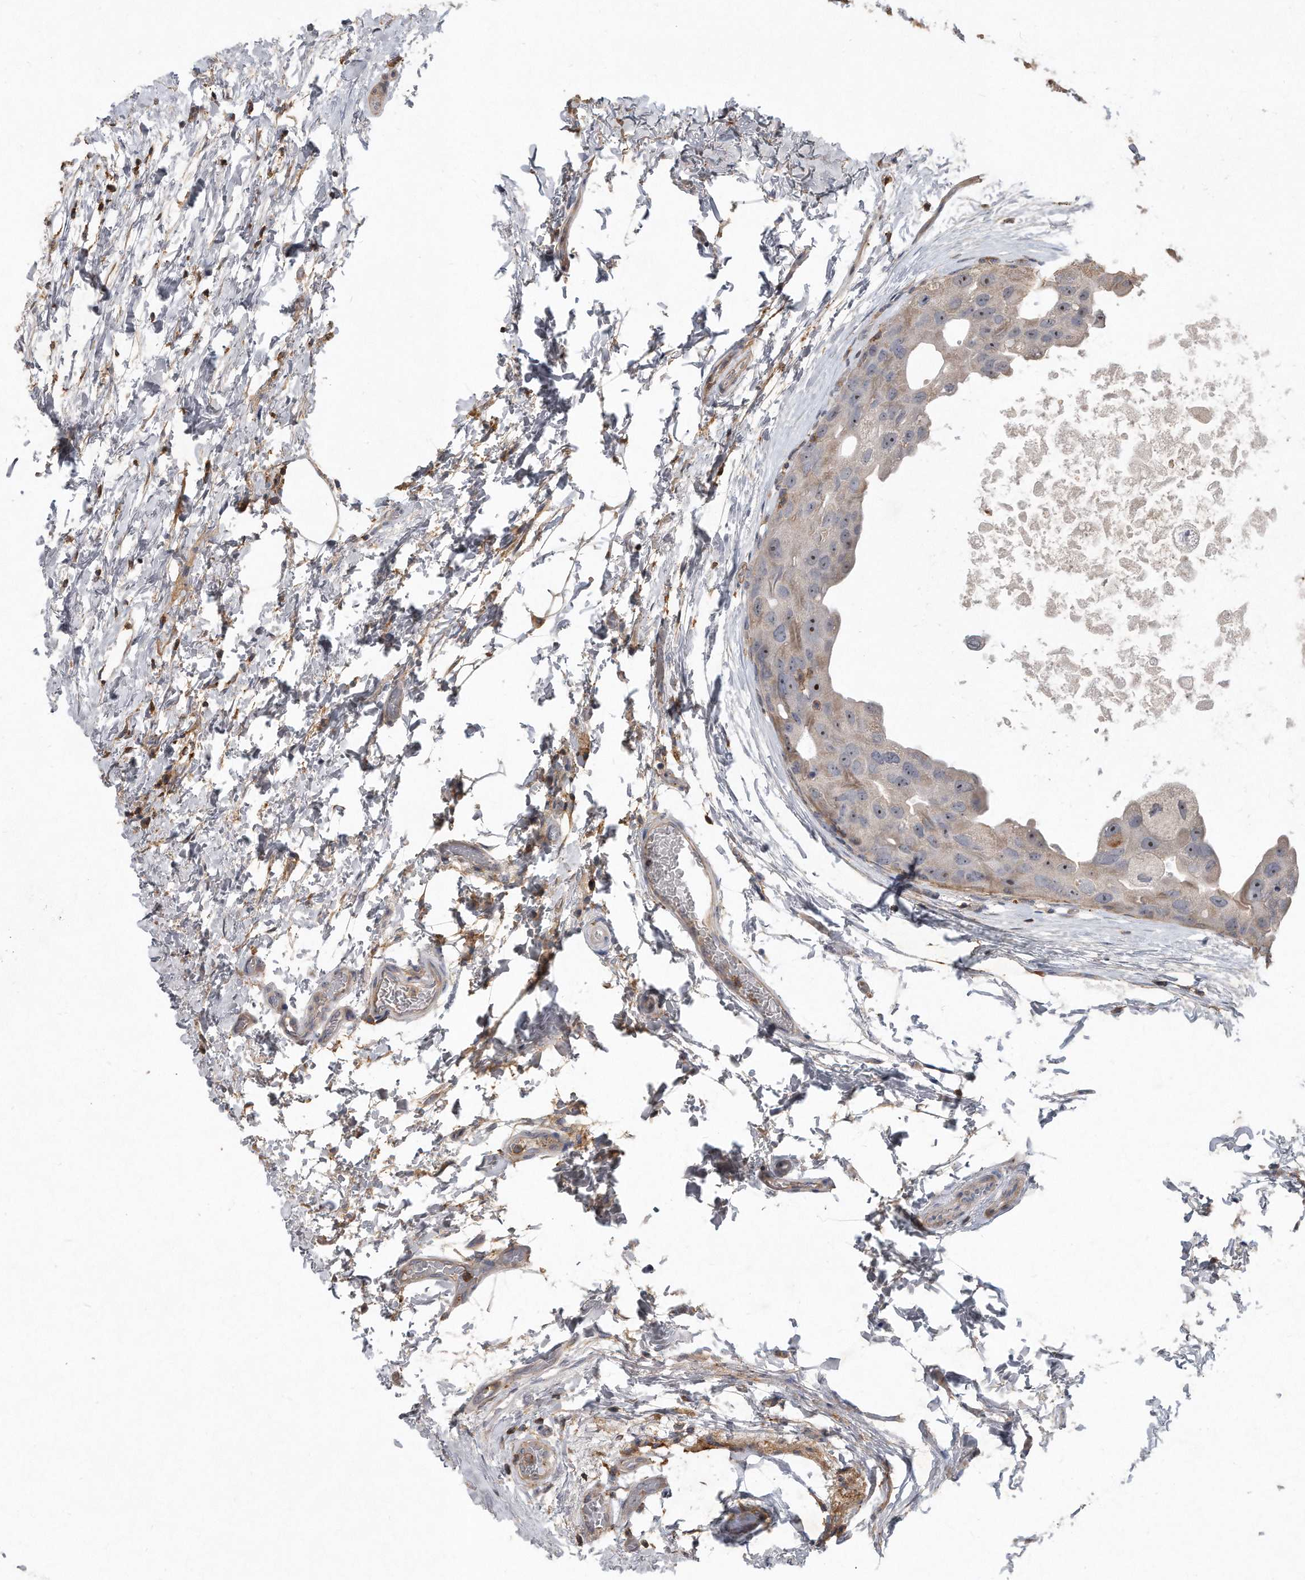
{"staining": {"intensity": "moderate", "quantity": ">75%", "location": "nuclear"}, "tissue": "breast cancer", "cell_type": "Tumor cells", "image_type": "cancer", "snomed": [{"axis": "morphology", "description": "Duct carcinoma"}, {"axis": "topography", "description": "Breast"}], "caption": "Protein analysis of breast cancer (intraductal carcinoma) tissue shows moderate nuclear positivity in approximately >75% of tumor cells.", "gene": "PGBD2", "patient": {"sex": "female", "age": 62}}